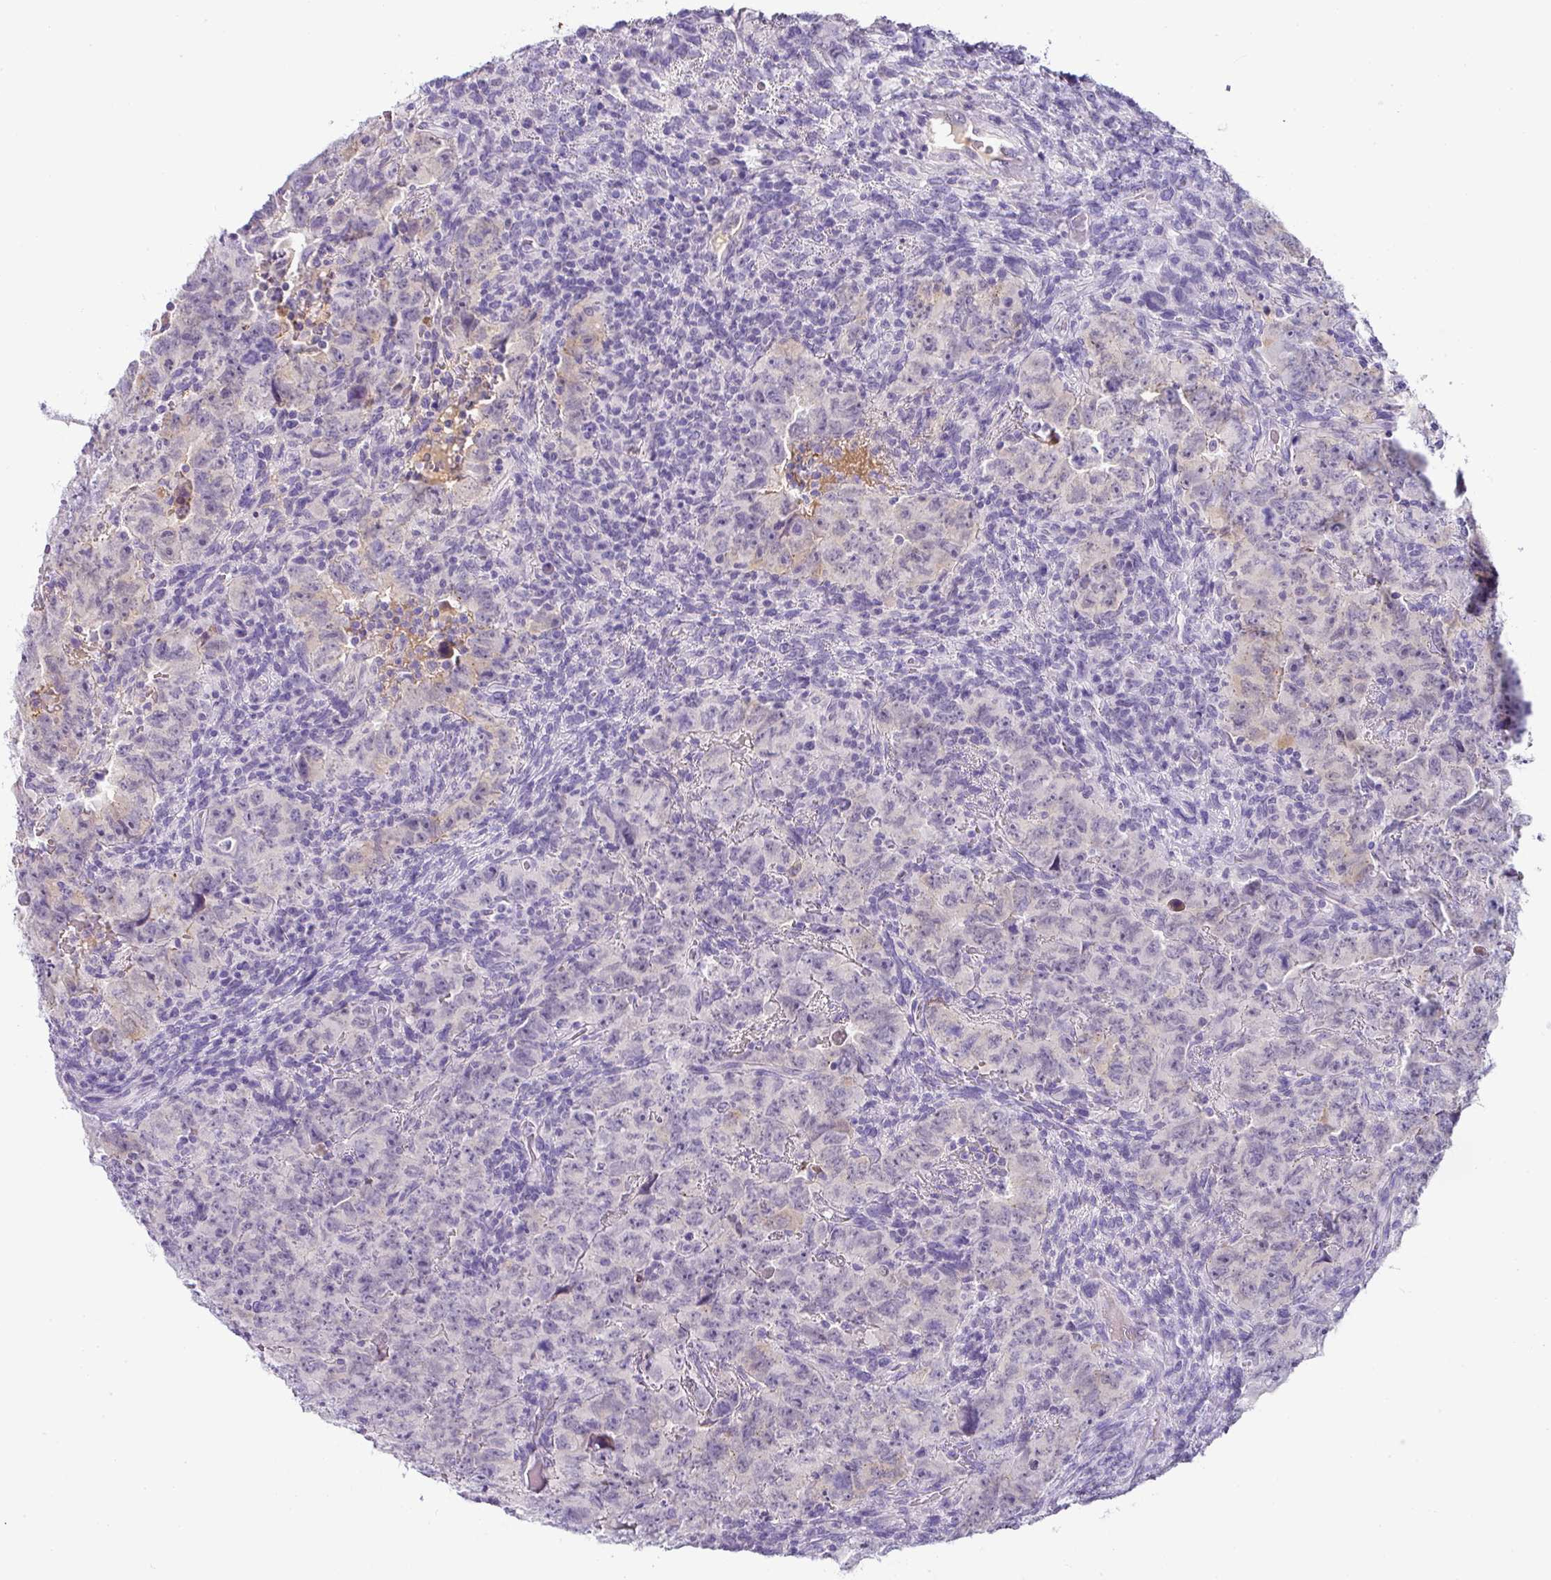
{"staining": {"intensity": "negative", "quantity": "none", "location": "none"}, "tissue": "testis cancer", "cell_type": "Tumor cells", "image_type": "cancer", "snomed": [{"axis": "morphology", "description": "Carcinoma, Embryonal, NOS"}, {"axis": "topography", "description": "Testis"}], "caption": "Testis cancer was stained to show a protein in brown. There is no significant positivity in tumor cells.", "gene": "FGF17", "patient": {"sex": "male", "age": 24}}